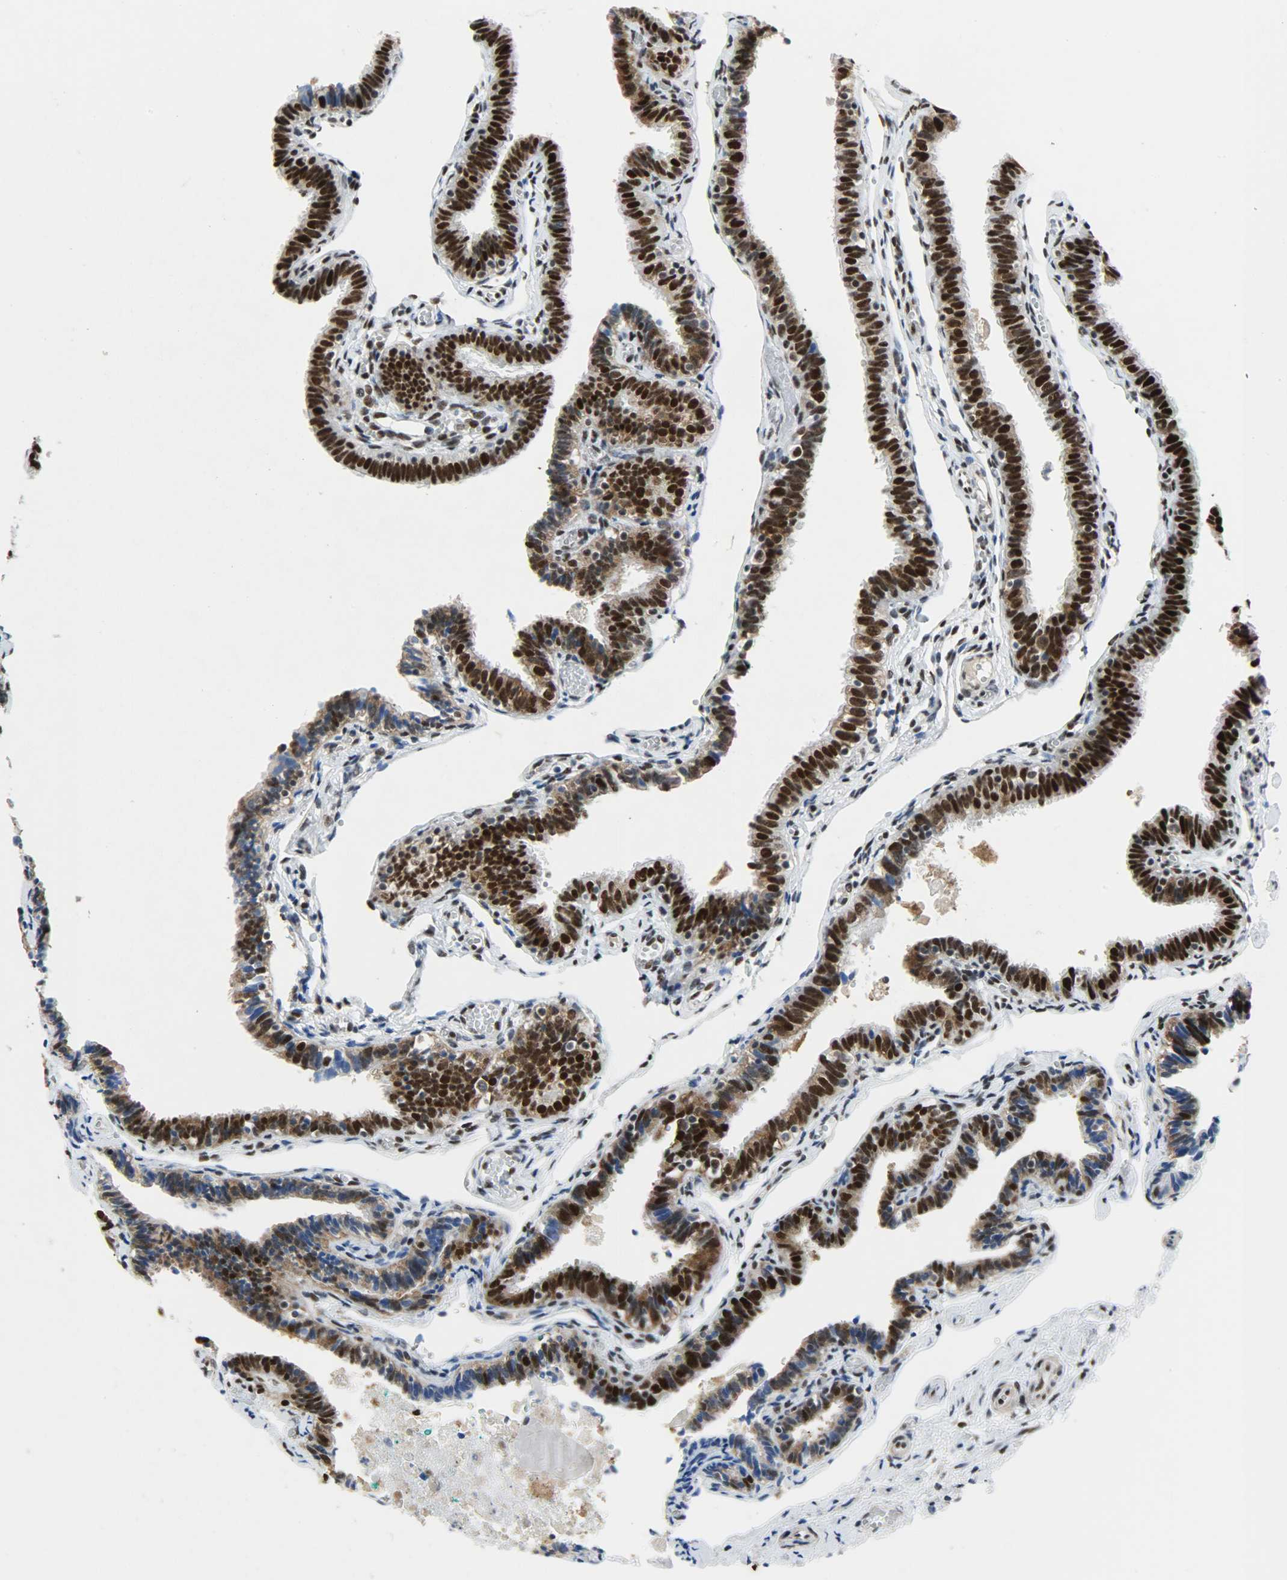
{"staining": {"intensity": "strong", "quantity": ">75%", "location": "nuclear"}, "tissue": "fallopian tube", "cell_type": "Glandular cells", "image_type": "normal", "snomed": [{"axis": "morphology", "description": "Normal tissue, NOS"}, {"axis": "topography", "description": "Fallopian tube"}], "caption": "Strong nuclear positivity is identified in approximately >75% of glandular cells in unremarkable fallopian tube.", "gene": "SSB", "patient": {"sex": "female", "age": 46}}